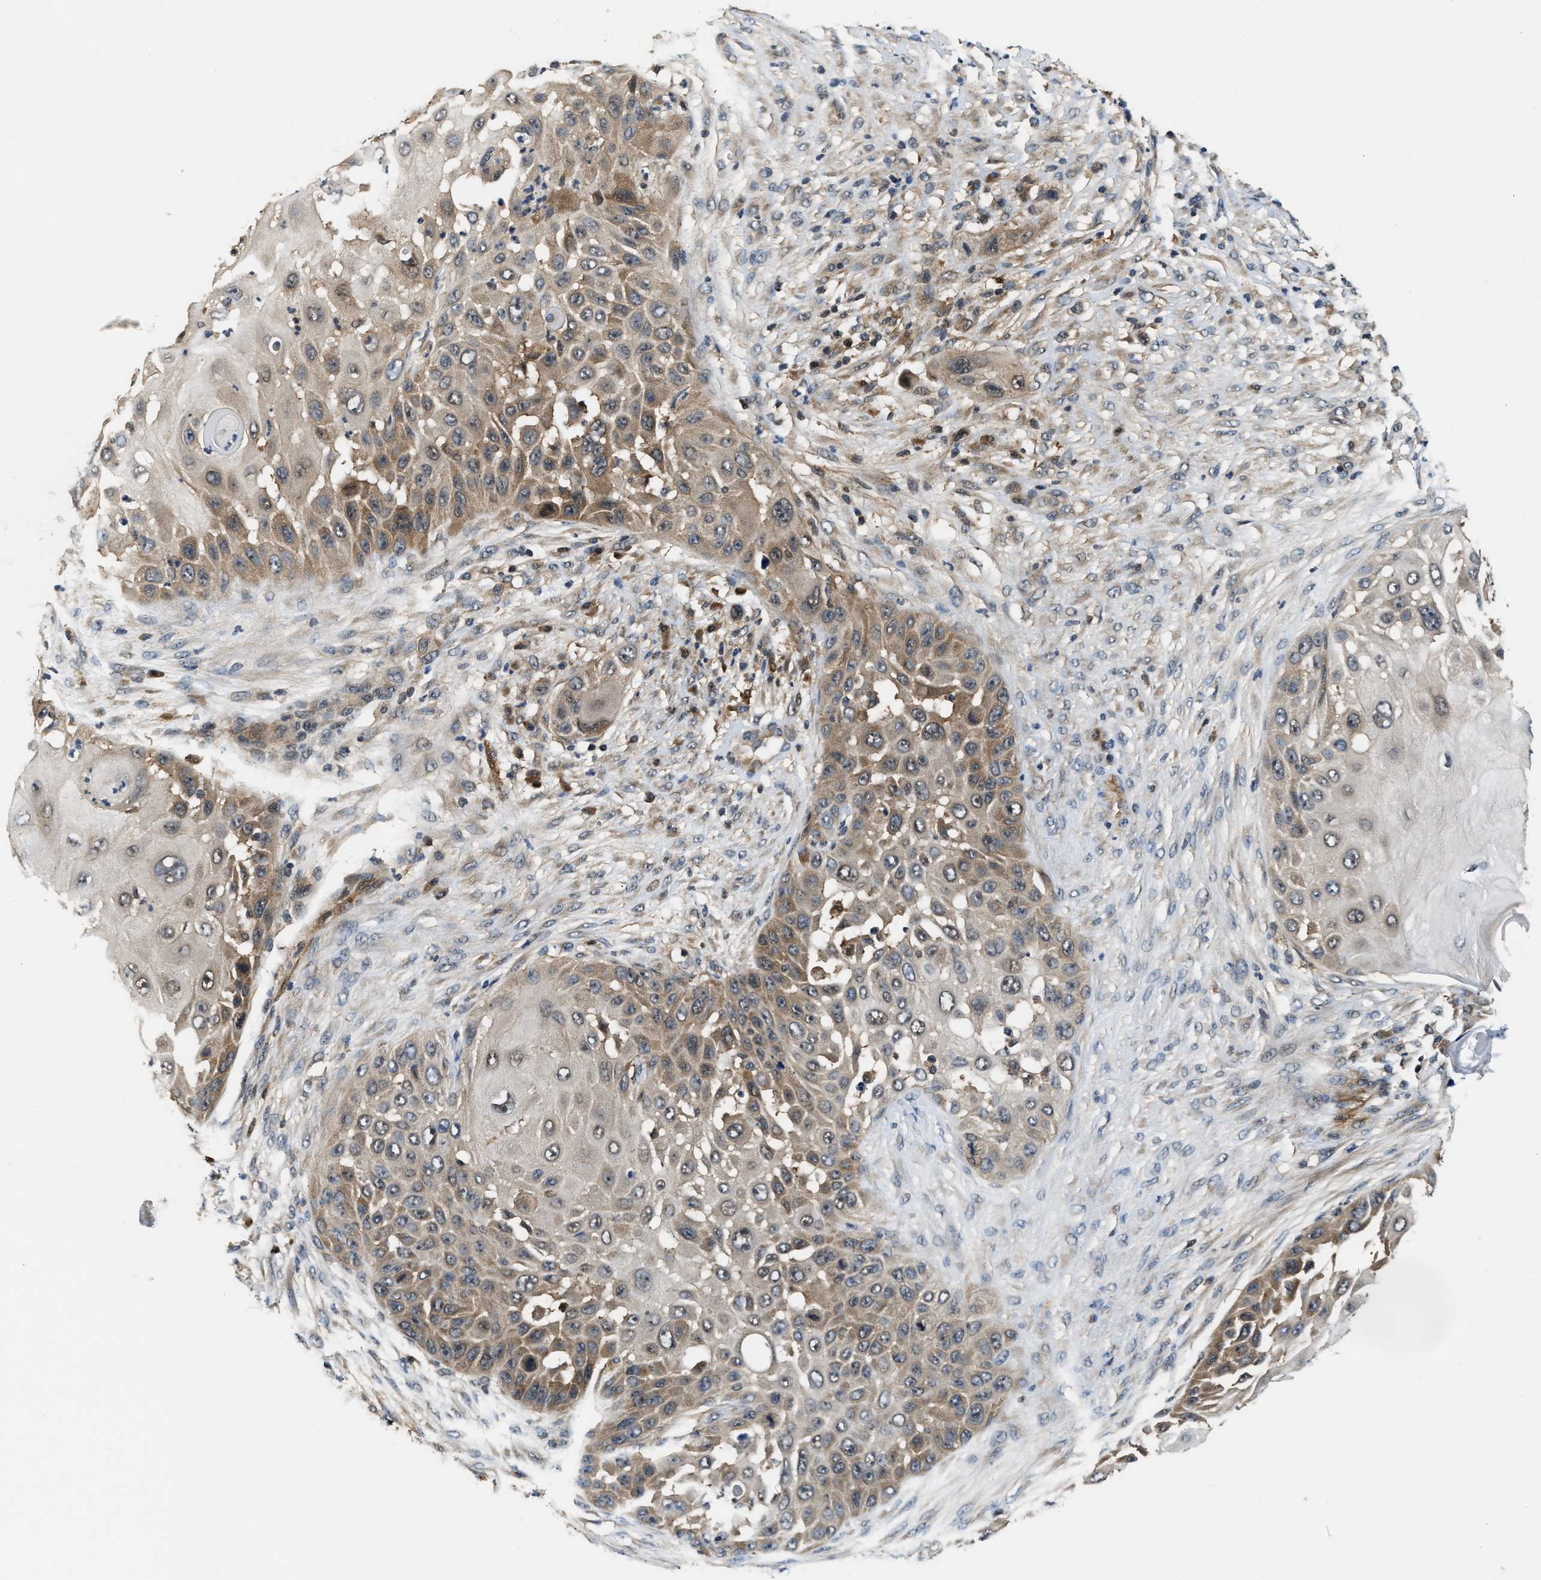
{"staining": {"intensity": "weak", "quantity": ">75%", "location": "cytoplasmic/membranous"}, "tissue": "skin cancer", "cell_type": "Tumor cells", "image_type": "cancer", "snomed": [{"axis": "morphology", "description": "Squamous cell carcinoma, NOS"}, {"axis": "topography", "description": "Skin"}], "caption": "IHC micrograph of neoplastic tissue: human squamous cell carcinoma (skin) stained using immunohistochemistry (IHC) demonstrates low levels of weak protein expression localized specifically in the cytoplasmic/membranous of tumor cells, appearing as a cytoplasmic/membranous brown color.", "gene": "PPA1", "patient": {"sex": "female", "age": 44}}